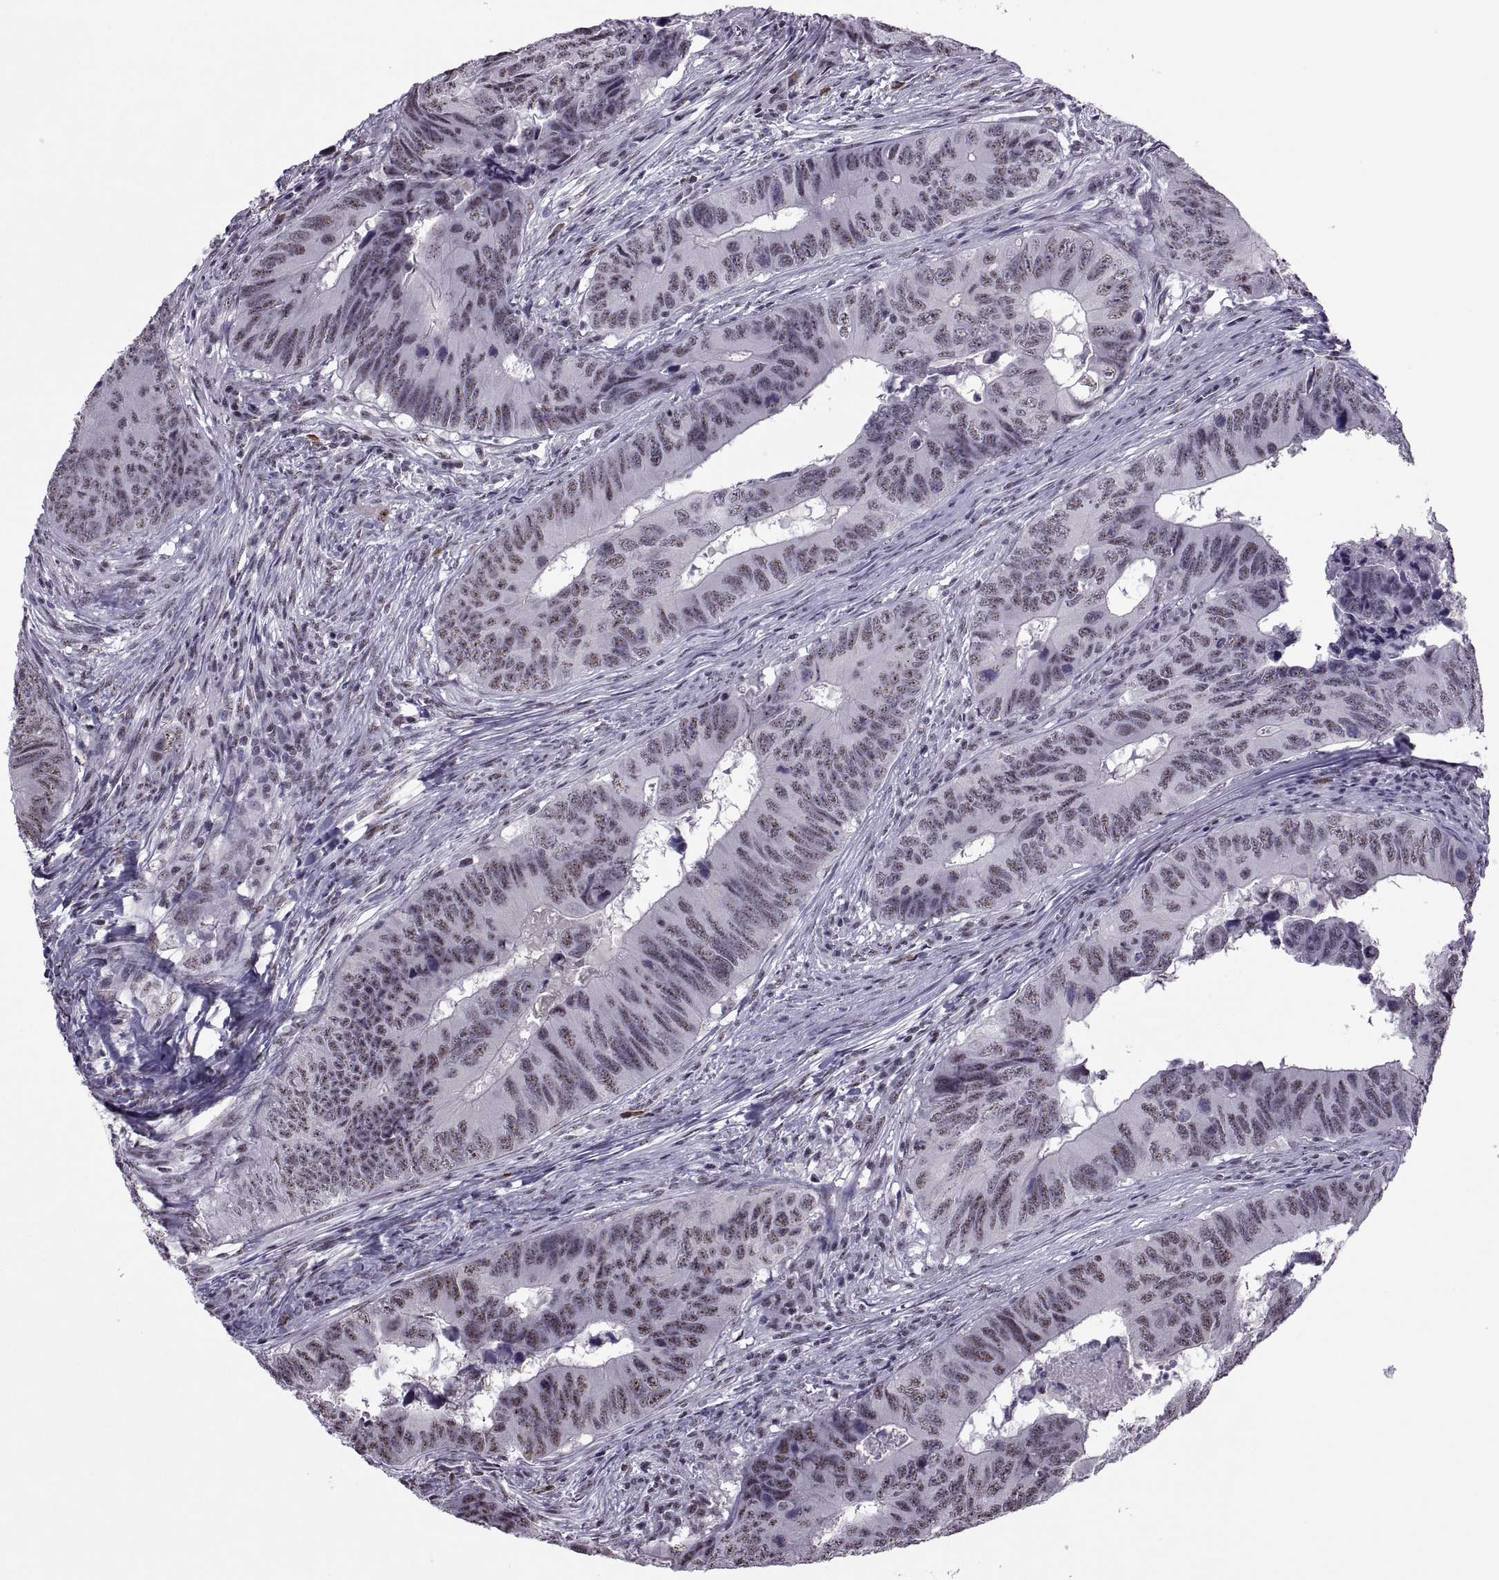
{"staining": {"intensity": "weak", "quantity": "25%-75%", "location": "nuclear"}, "tissue": "colorectal cancer", "cell_type": "Tumor cells", "image_type": "cancer", "snomed": [{"axis": "morphology", "description": "Adenocarcinoma, NOS"}, {"axis": "topography", "description": "Colon"}], "caption": "About 25%-75% of tumor cells in colorectal cancer demonstrate weak nuclear protein staining as visualized by brown immunohistochemical staining.", "gene": "MAGEA4", "patient": {"sex": "female", "age": 82}}